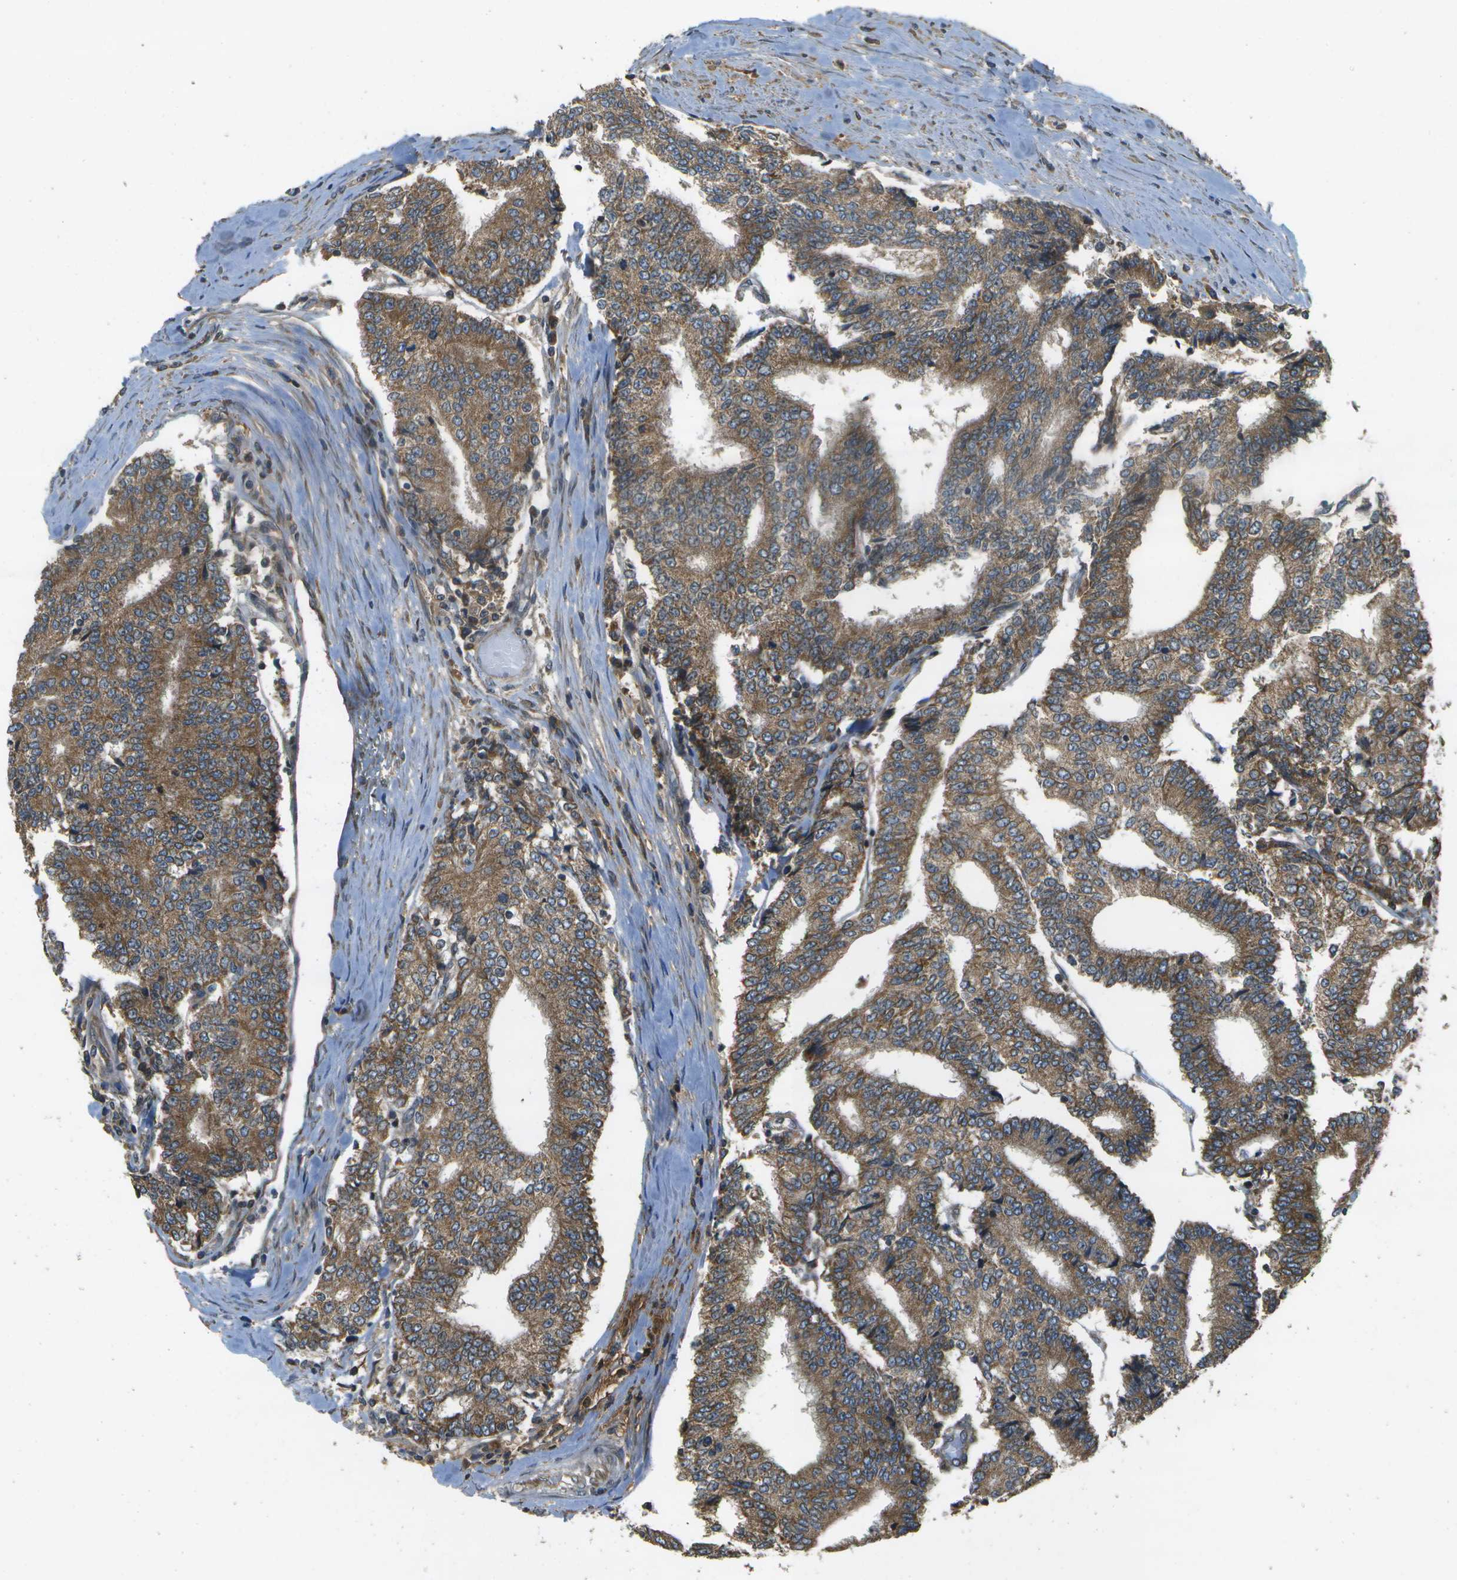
{"staining": {"intensity": "moderate", "quantity": ">75%", "location": "cytoplasmic/membranous"}, "tissue": "prostate cancer", "cell_type": "Tumor cells", "image_type": "cancer", "snomed": [{"axis": "morphology", "description": "Normal tissue, NOS"}, {"axis": "morphology", "description": "Adenocarcinoma, High grade"}, {"axis": "topography", "description": "Prostate"}, {"axis": "topography", "description": "Seminal veicle"}], "caption": "Tumor cells exhibit moderate cytoplasmic/membranous expression in about >75% of cells in prostate high-grade adenocarcinoma.", "gene": "HFE", "patient": {"sex": "male", "age": 55}}